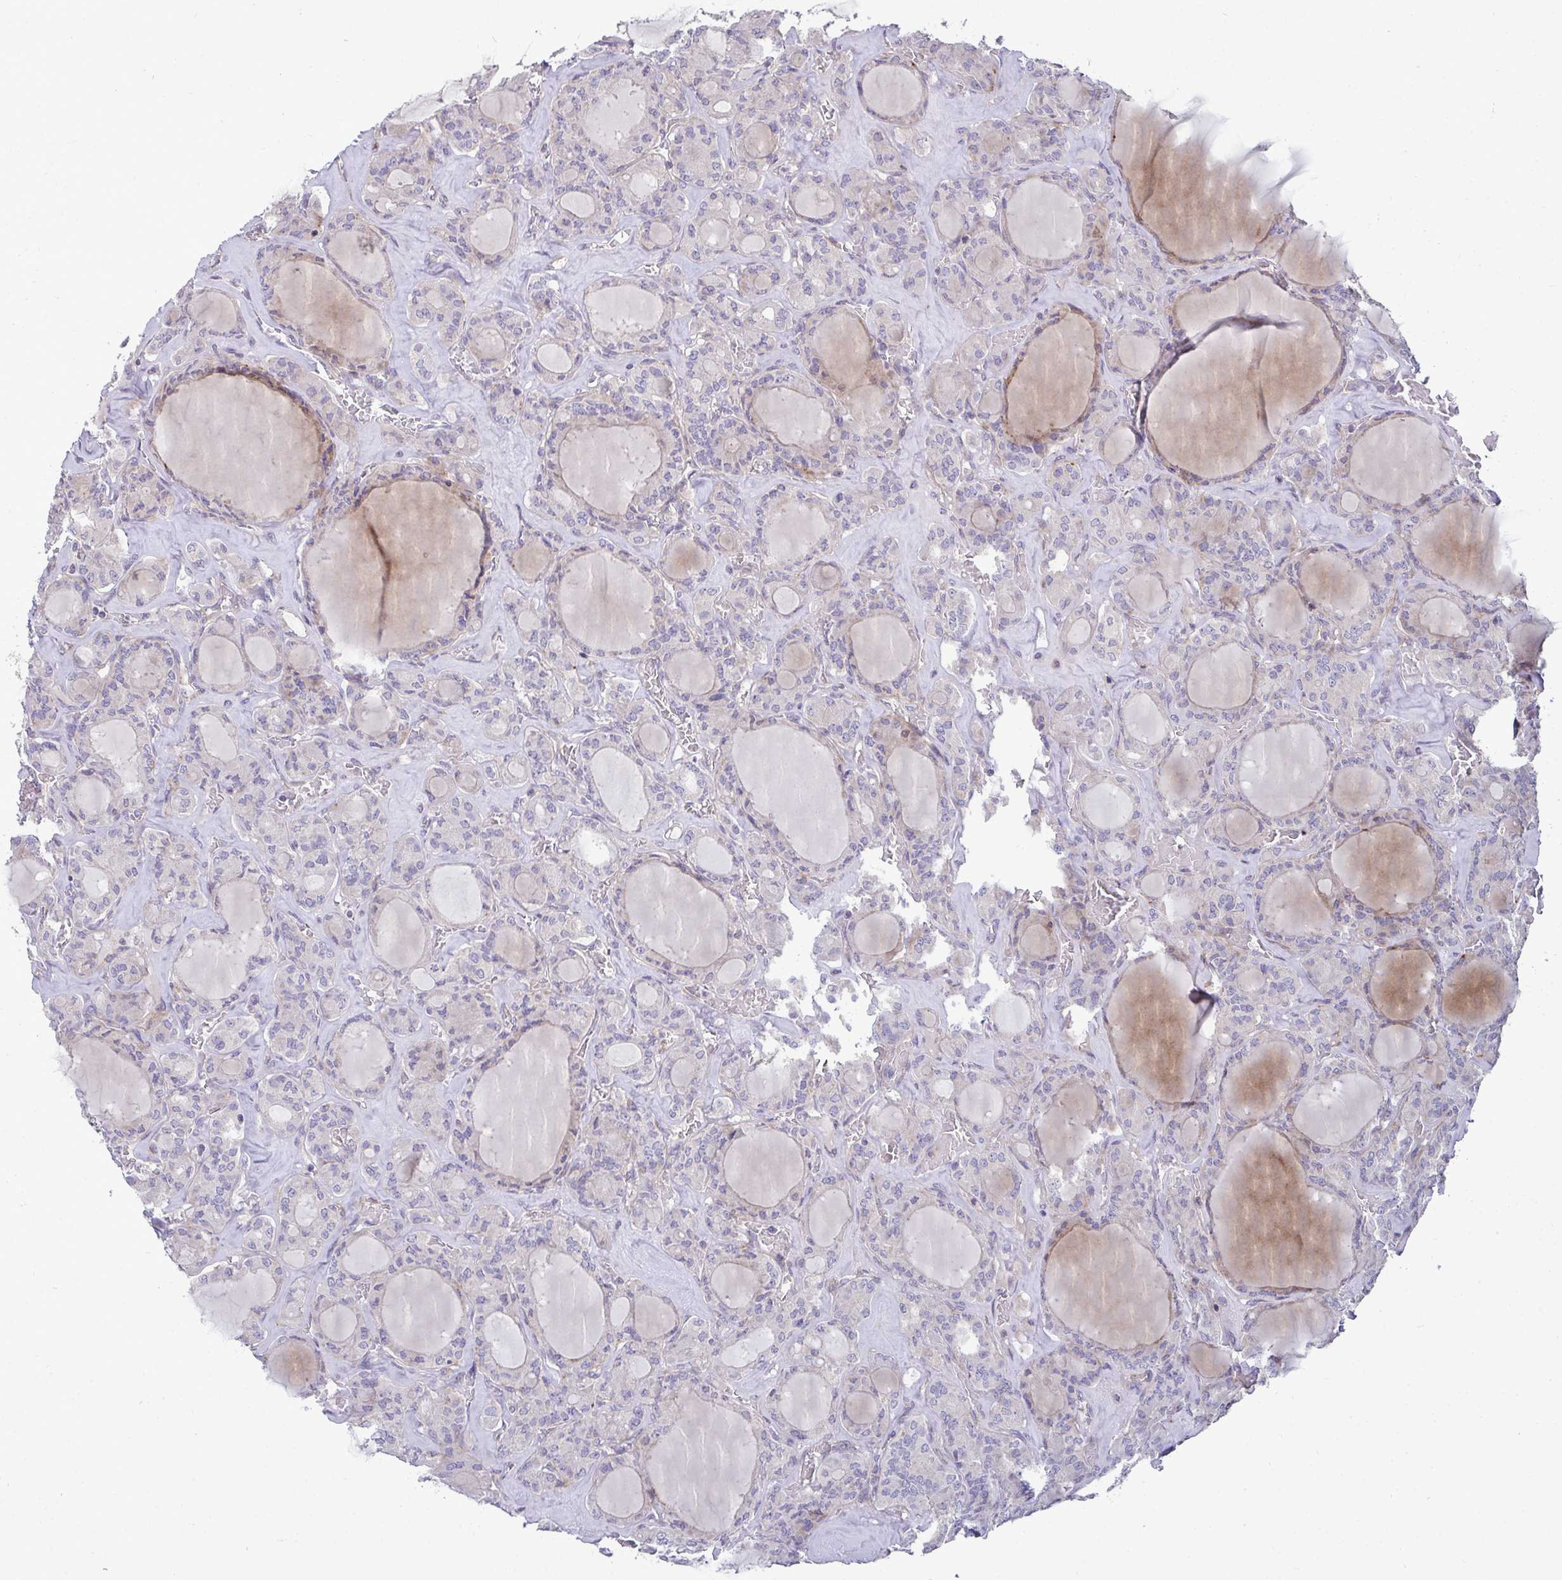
{"staining": {"intensity": "negative", "quantity": "none", "location": "none"}, "tissue": "thyroid cancer", "cell_type": "Tumor cells", "image_type": "cancer", "snomed": [{"axis": "morphology", "description": "Papillary adenocarcinoma, NOS"}, {"axis": "topography", "description": "Thyroid gland"}], "caption": "Human thyroid cancer stained for a protein using IHC shows no positivity in tumor cells.", "gene": "SH2D1B", "patient": {"sex": "male", "age": 87}}